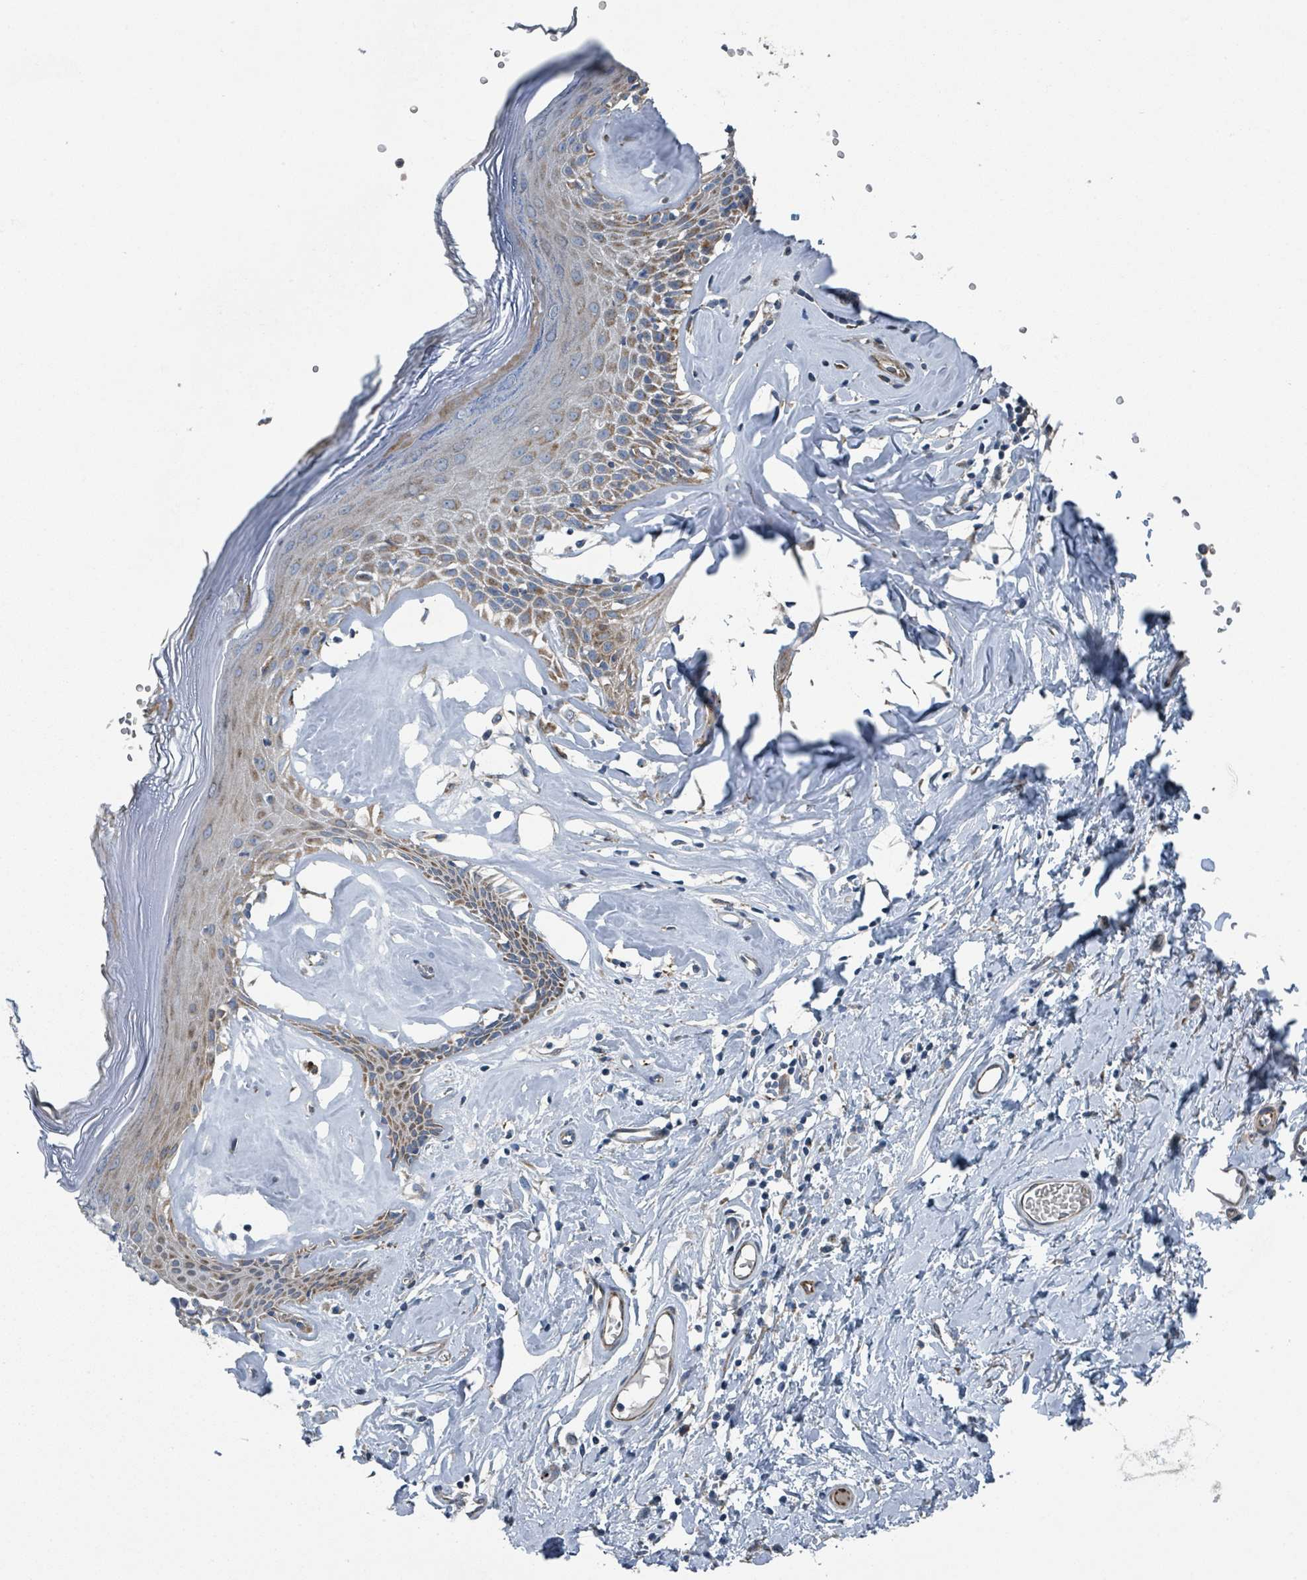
{"staining": {"intensity": "moderate", "quantity": "25%-75%", "location": "cytoplasmic/membranous"}, "tissue": "skin", "cell_type": "Epidermal cells", "image_type": "normal", "snomed": [{"axis": "morphology", "description": "Normal tissue, NOS"}, {"axis": "morphology", "description": "Inflammation, NOS"}, {"axis": "topography", "description": "Vulva"}], "caption": "Immunohistochemistry image of benign skin: skin stained using immunohistochemistry (IHC) shows medium levels of moderate protein expression localized specifically in the cytoplasmic/membranous of epidermal cells, appearing as a cytoplasmic/membranous brown color.", "gene": "DIPK2A", "patient": {"sex": "female", "age": 86}}